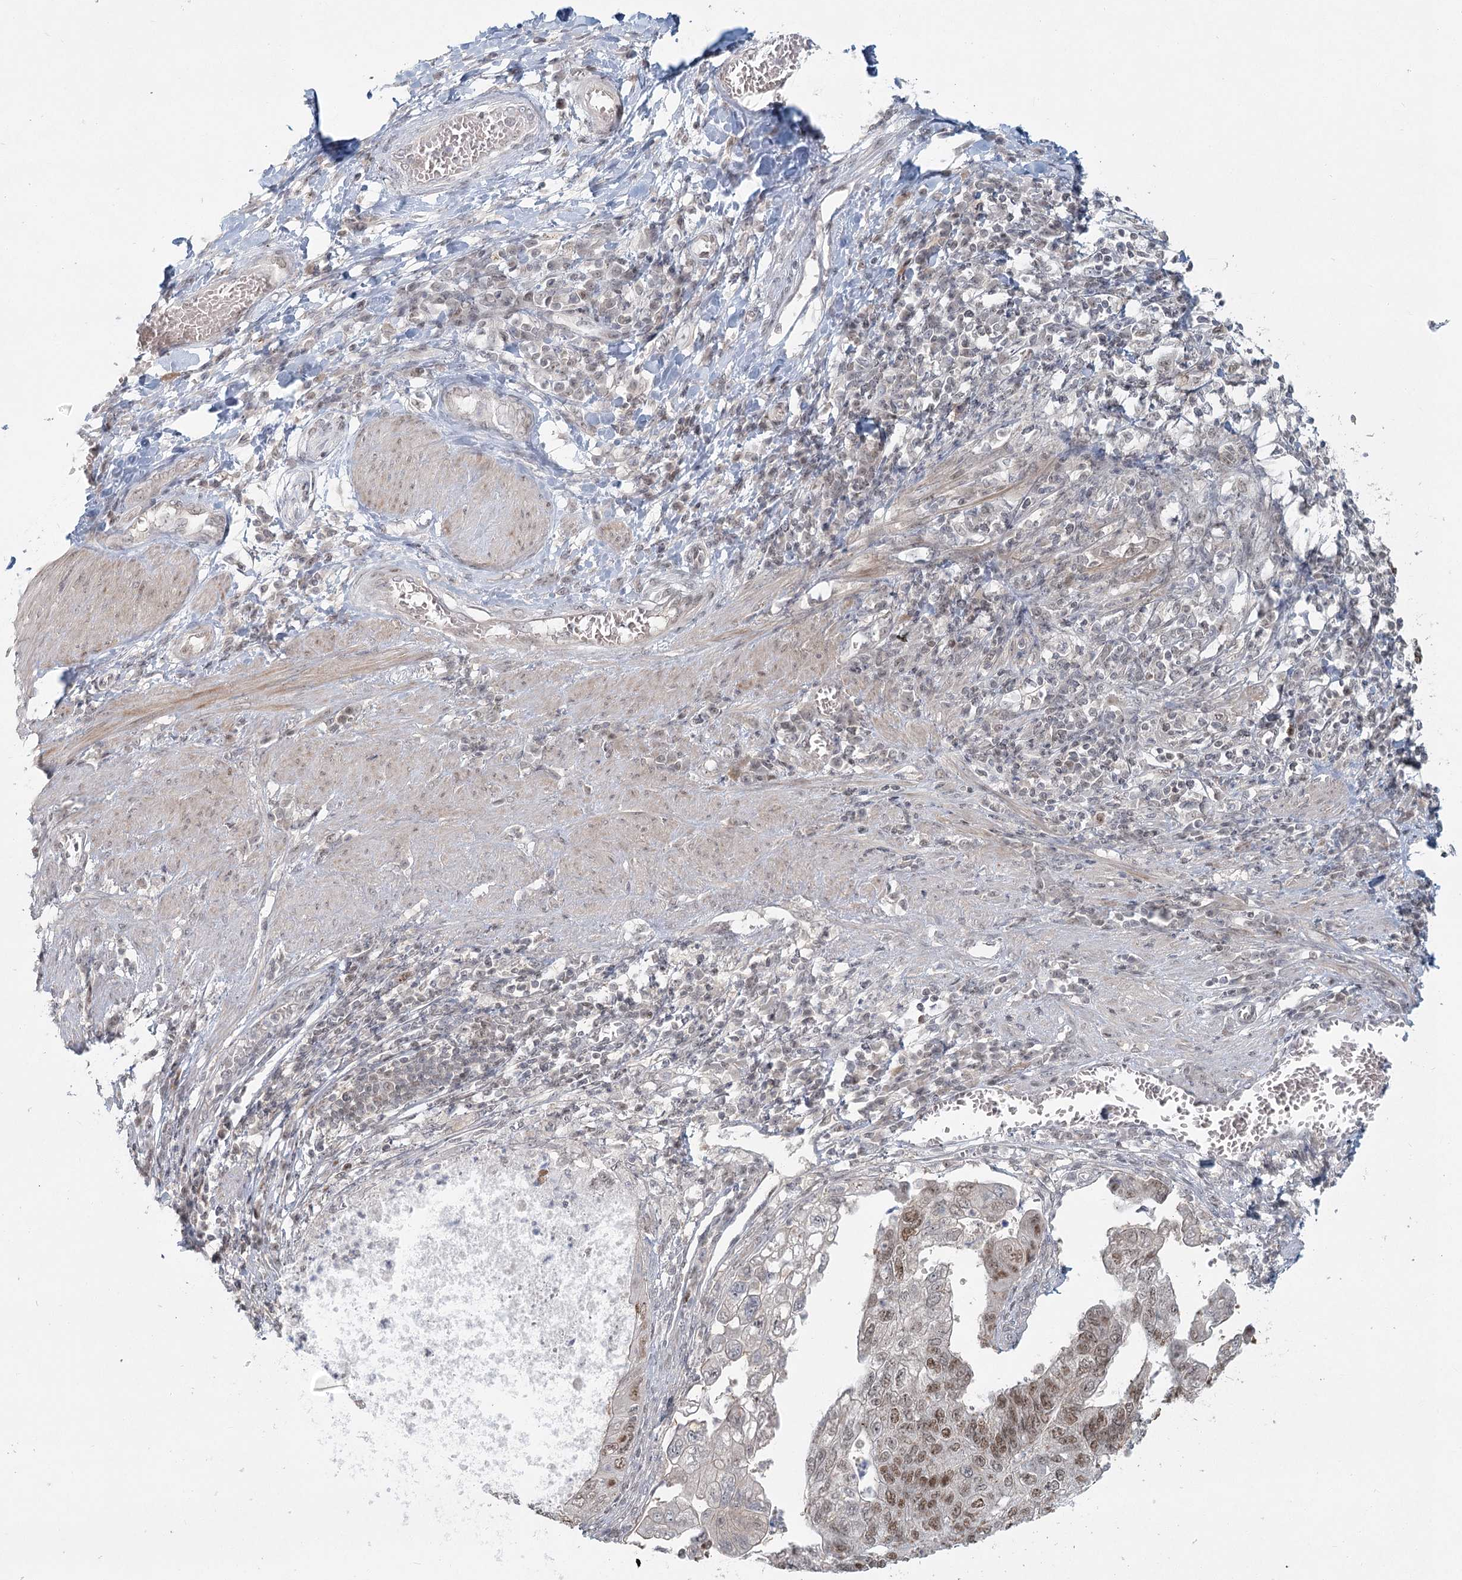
{"staining": {"intensity": "moderate", "quantity": "25%-75%", "location": "nuclear"}, "tissue": "stomach cancer", "cell_type": "Tumor cells", "image_type": "cancer", "snomed": [{"axis": "morphology", "description": "Adenocarcinoma, NOS"}, {"axis": "topography", "description": "Stomach"}], "caption": "An immunohistochemistry (IHC) image of tumor tissue is shown. Protein staining in brown labels moderate nuclear positivity in stomach cancer (adenocarcinoma) within tumor cells.", "gene": "R3HCC1L", "patient": {"sex": "male", "age": 59}}